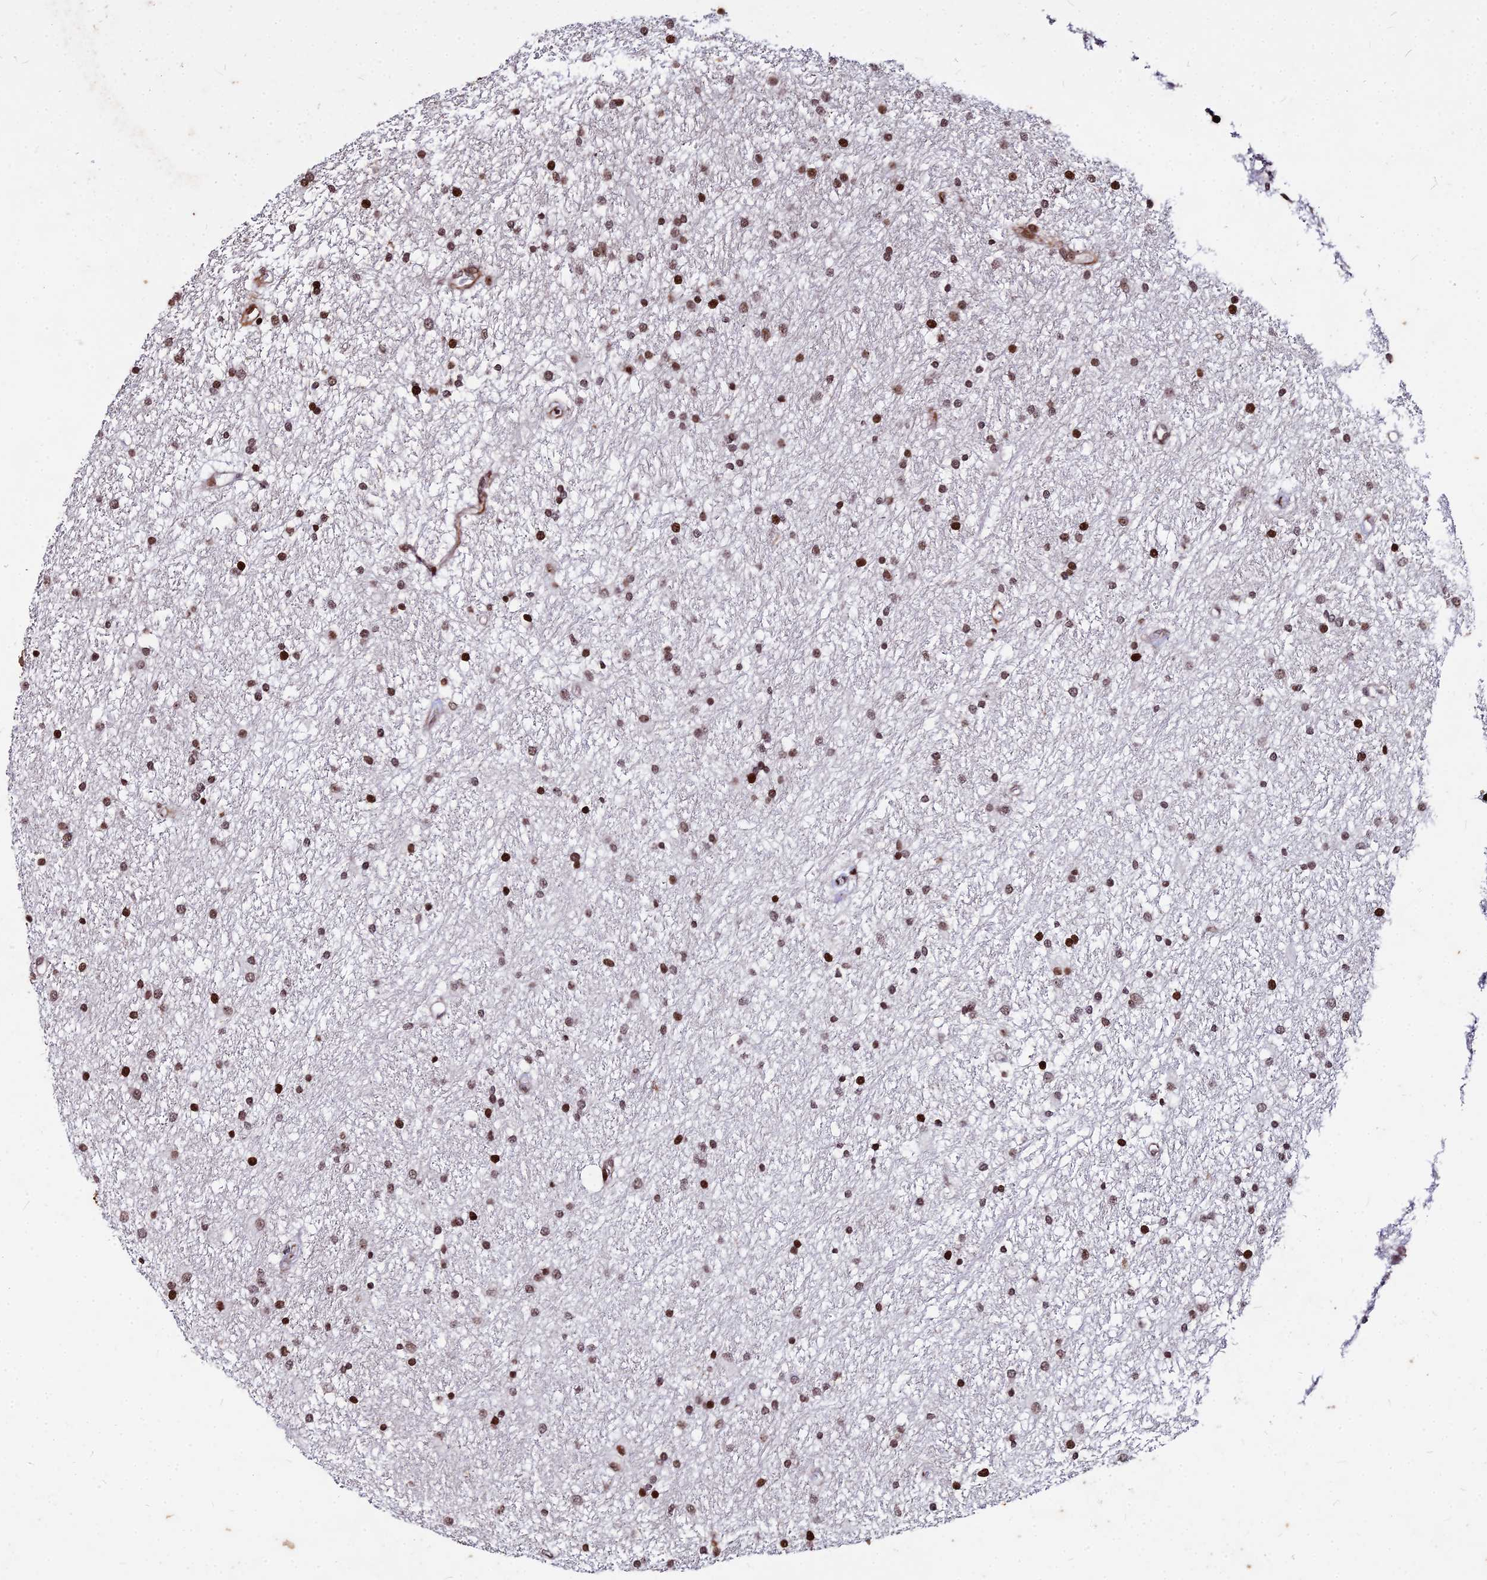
{"staining": {"intensity": "moderate", "quantity": ">75%", "location": "nuclear"}, "tissue": "glioma", "cell_type": "Tumor cells", "image_type": "cancer", "snomed": [{"axis": "morphology", "description": "Glioma, malignant, High grade"}, {"axis": "topography", "description": "Brain"}], "caption": "A medium amount of moderate nuclear staining is seen in about >75% of tumor cells in glioma tissue. (Stains: DAB (3,3'-diaminobenzidine) in brown, nuclei in blue, Microscopy: brightfield microscopy at high magnification).", "gene": "NYAP2", "patient": {"sex": "male", "age": 77}}